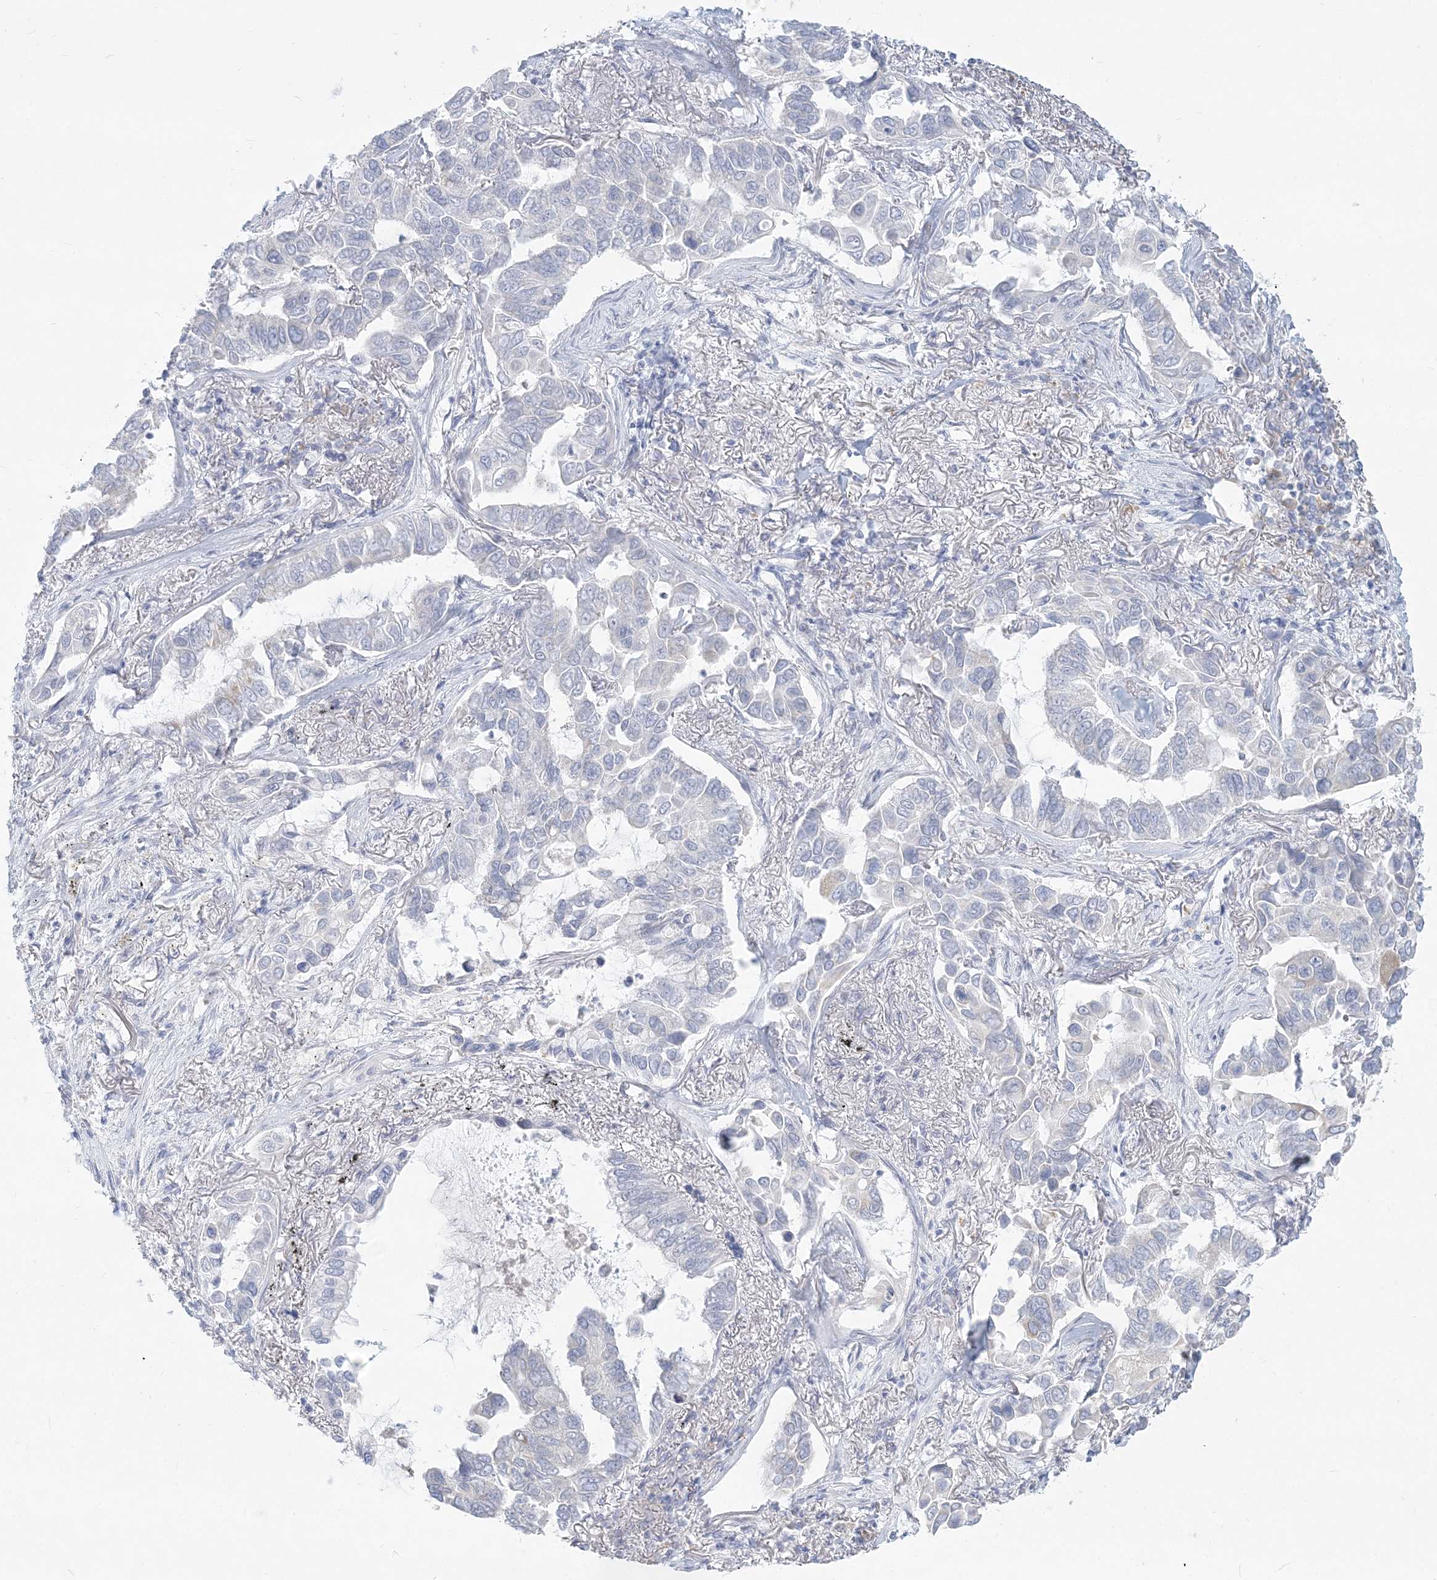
{"staining": {"intensity": "negative", "quantity": "none", "location": "none"}, "tissue": "lung cancer", "cell_type": "Tumor cells", "image_type": "cancer", "snomed": [{"axis": "morphology", "description": "Adenocarcinoma, NOS"}, {"axis": "topography", "description": "Lung"}], "caption": "Immunohistochemistry micrograph of neoplastic tissue: human lung cancer (adenocarcinoma) stained with DAB reveals no significant protein expression in tumor cells.", "gene": "CSN1S1", "patient": {"sex": "male", "age": 64}}